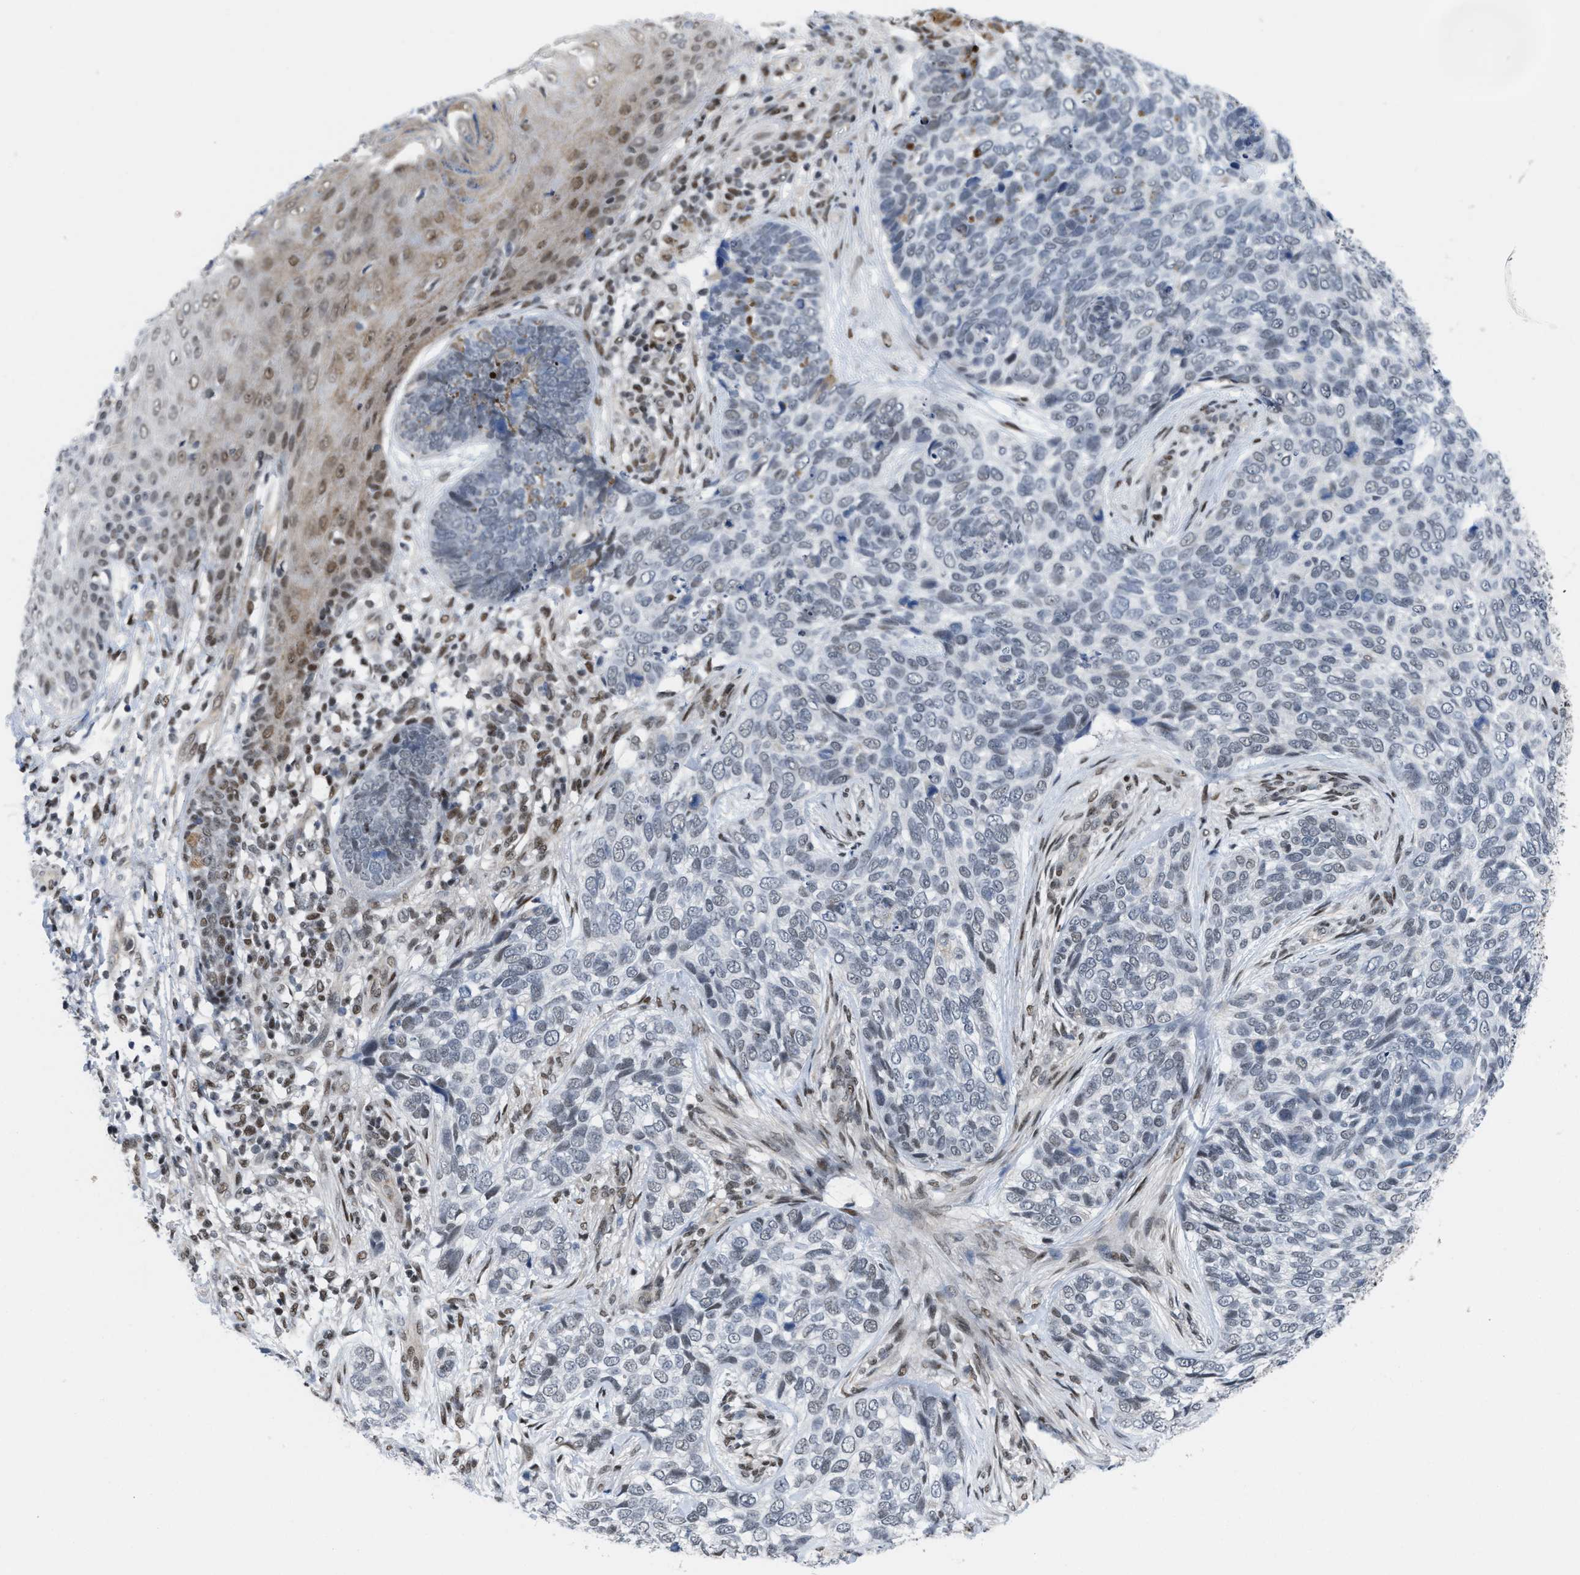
{"staining": {"intensity": "negative", "quantity": "none", "location": "none"}, "tissue": "skin cancer", "cell_type": "Tumor cells", "image_type": "cancer", "snomed": [{"axis": "morphology", "description": "Basal cell carcinoma"}, {"axis": "topography", "description": "Skin"}], "caption": "DAB immunohistochemical staining of human skin cancer demonstrates no significant expression in tumor cells. The staining is performed using DAB (3,3'-diaminobenzidine) brown chromogen with nuclei counter-stained in using hematoxylin.", "gene": "MIER1", "patient": {"sex": "female", "age": 64}}